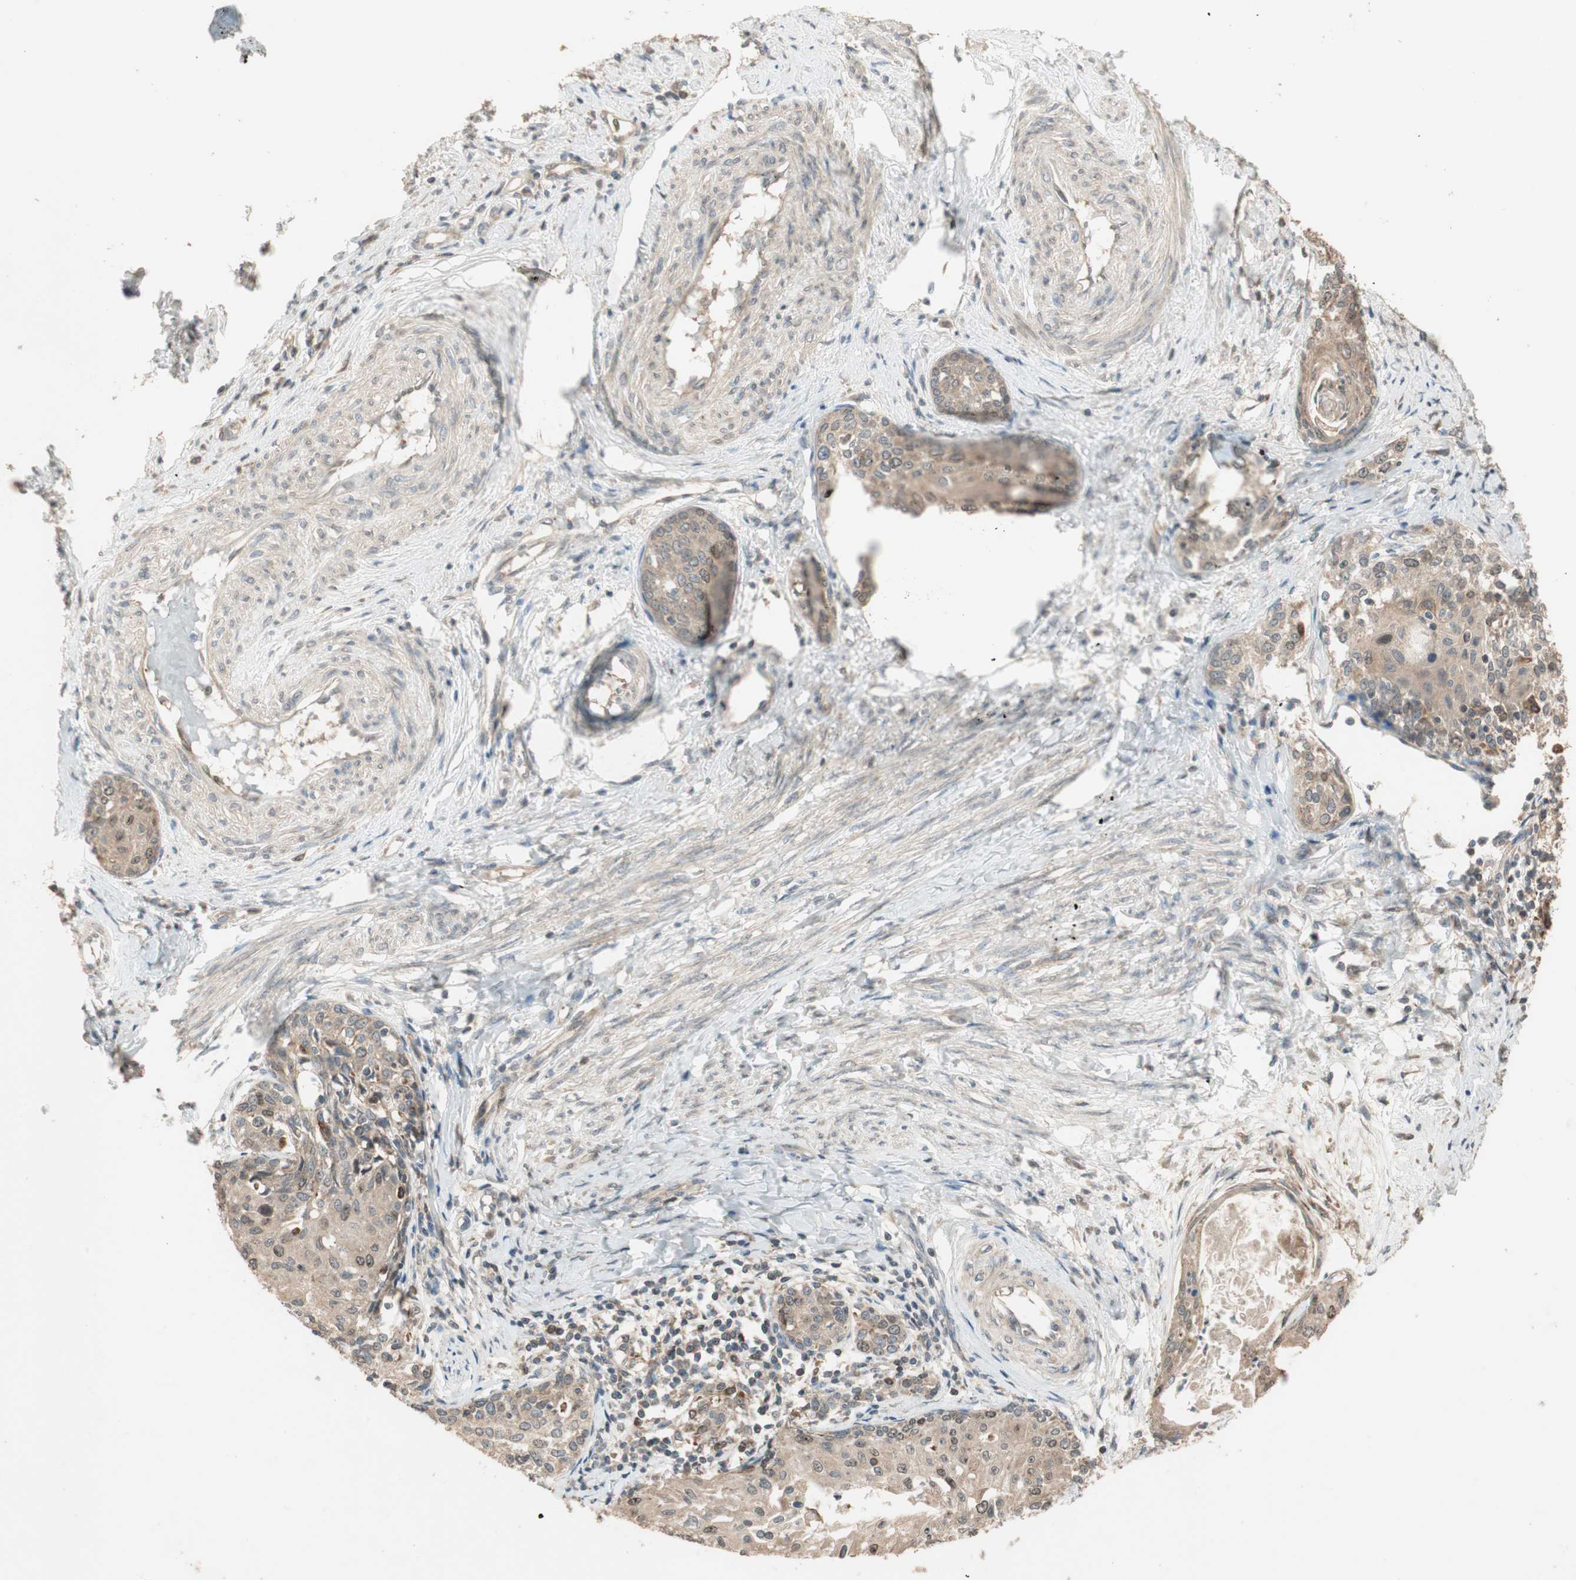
{"staining": {"intensity": "weak", "quantity": ">75%", "location": "cytoplasmic/membranous"}, "tissue": "cervical cancer", "cell_type": "Tumor cells", "image_type": "cancer", "snomed": [{"axis": "morphology", "description": "Squamous cell carcinoma, NOS"}, {"axis": "morphology", "description": "Adenocarcinoma, NOS"}, {"axis": "topography", "description": "Cervix"}], "caption": "Immunohistochemistry (IHC) photomicrograph of neoplastic tissue: squamous cell carcinoma (cervical) stained using immunohistochemistry shows low levels of weak protein expression localized specifically in the cytoplasmic/membranous of tumor cells, appearing as a cytoplasmic/membranous brown color.", "gene": "ATP6AP2", "patient": {"sex": "female", "age": 52}}